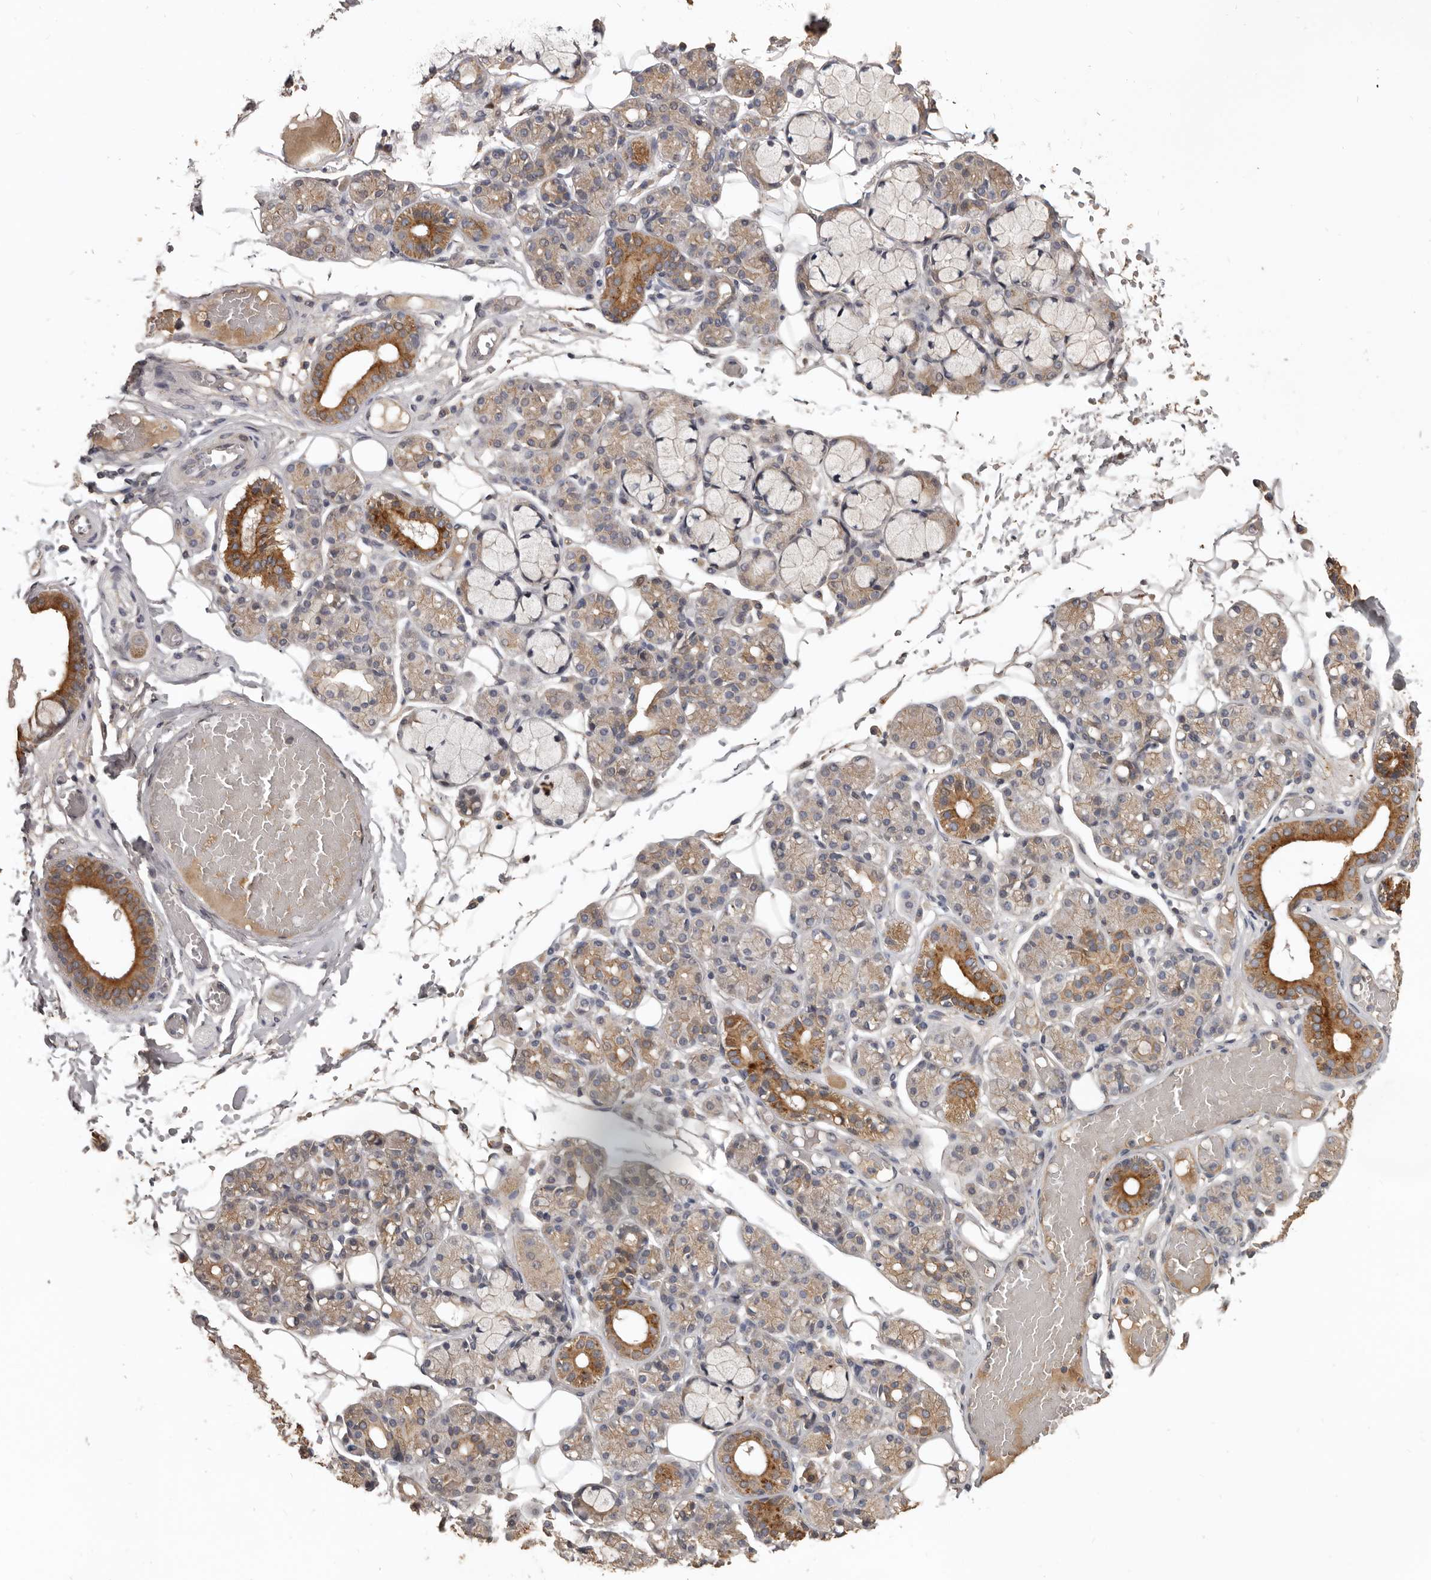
{"staining": {"intensity": "strong", "quantity": "<25%", "location": "cytoplasmic/membranous"}, "tissue": "salivary gland", "cell_type": "Glandular cells", "image_type": "normal", "snomed": [{"axis": "morphology", "description": "Normal tissue, NOS"}, {"axis": "topography", "description": "Salivary gland"}], "caption": "Glandular cells reveal medium levels of strong cytoplasmic/membranous staining in about <25% of cells in unremarkable human salivary gland.", "gene": "NMUR1", "patient": {"sex": "male", "age": 63}}